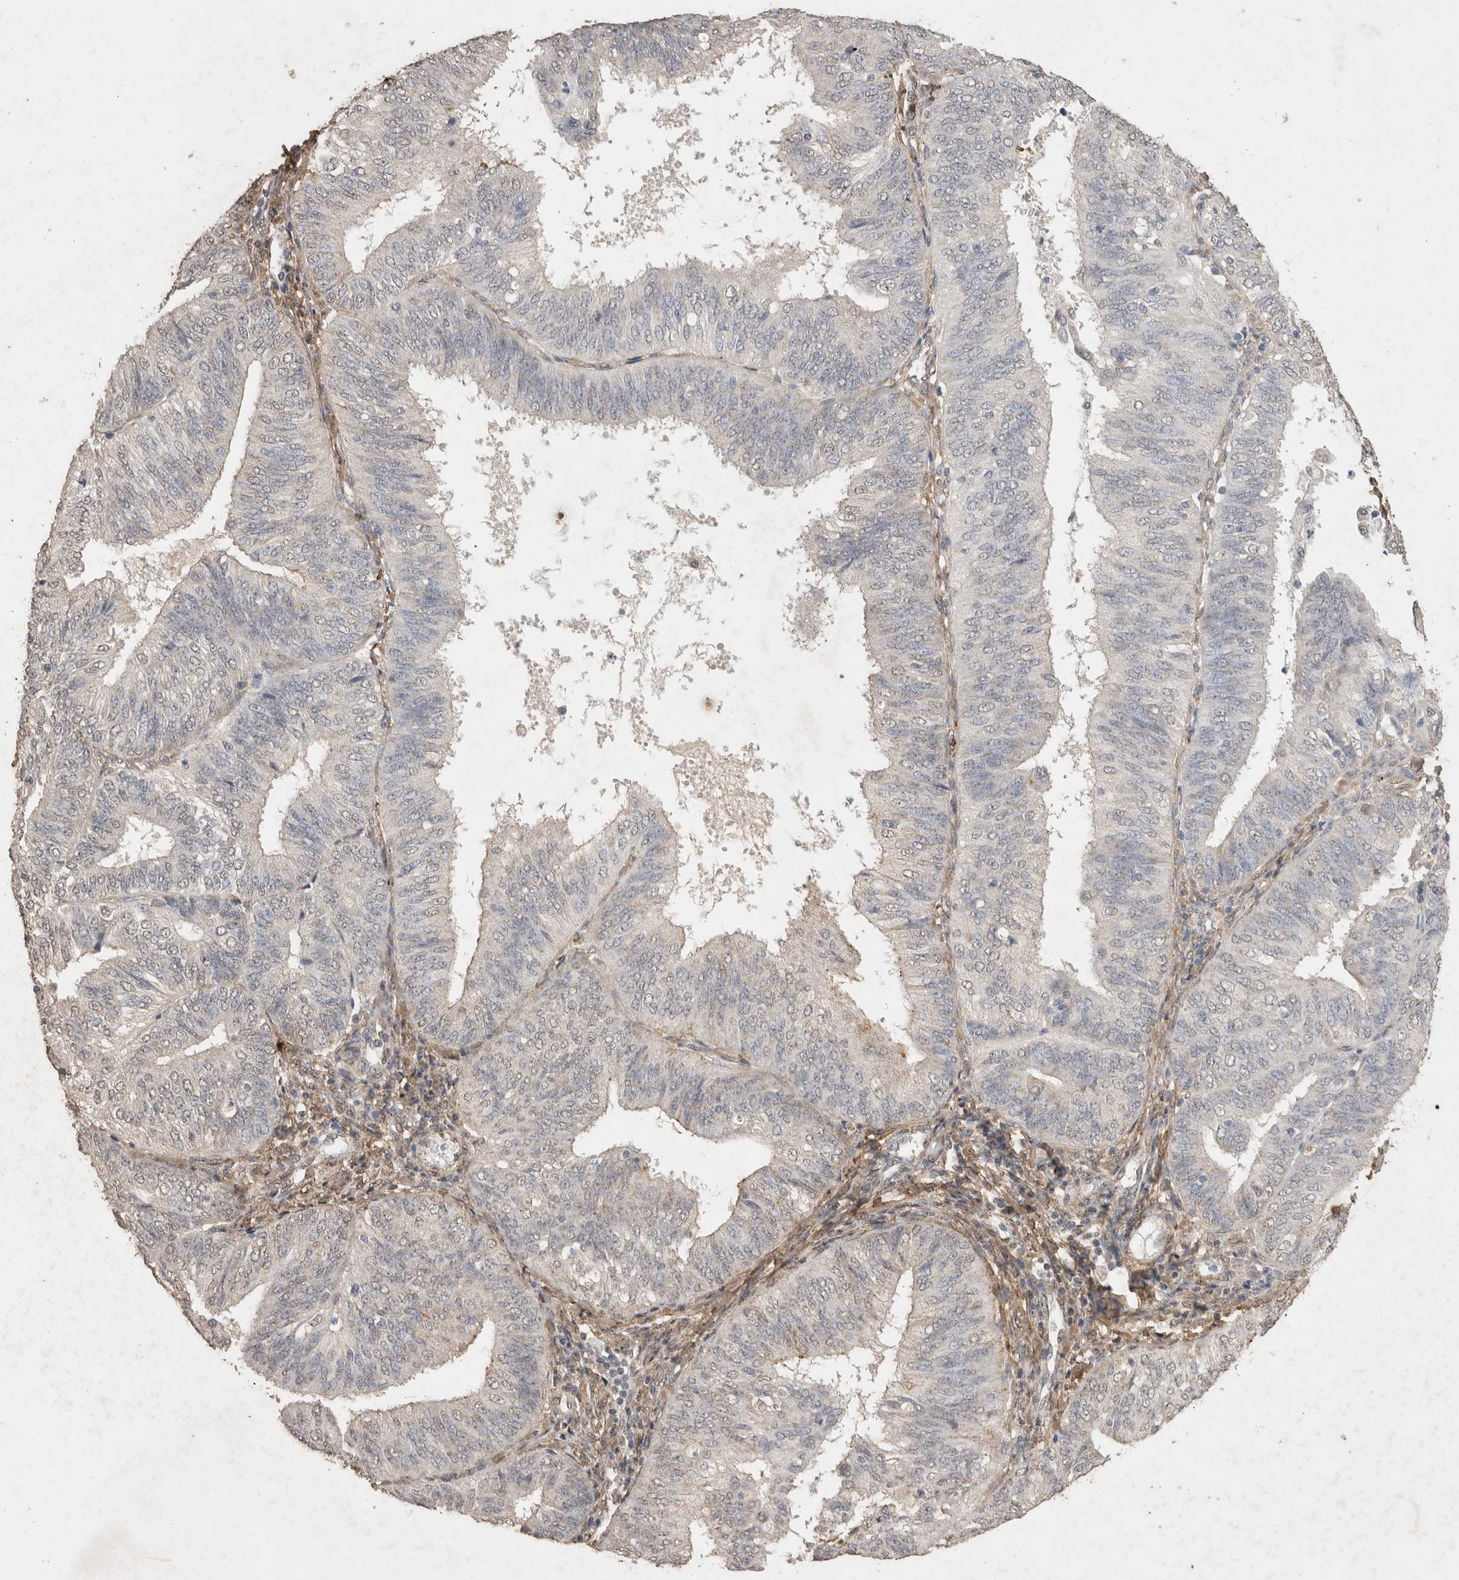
{"staining": {"intensity": "negative", "quantity": "none", "location": "none"}, "tissue": "endometrial cancer", "cell_type": "Tumor cells", "image_type": "cancer", "snomed": [{"axis": "morphology", "description": "Adenocarcinoma, NOS"}, {"axis": "topography", "description": "Endometrium"}], "caption": "This is an immunohistochemistry micrograph of human endometrial cancer (adenocarcinoma). There is no positivity in tumor cells.", "gene": "C1QTNF5", "patient": {"sex": "female", "age": 58}}